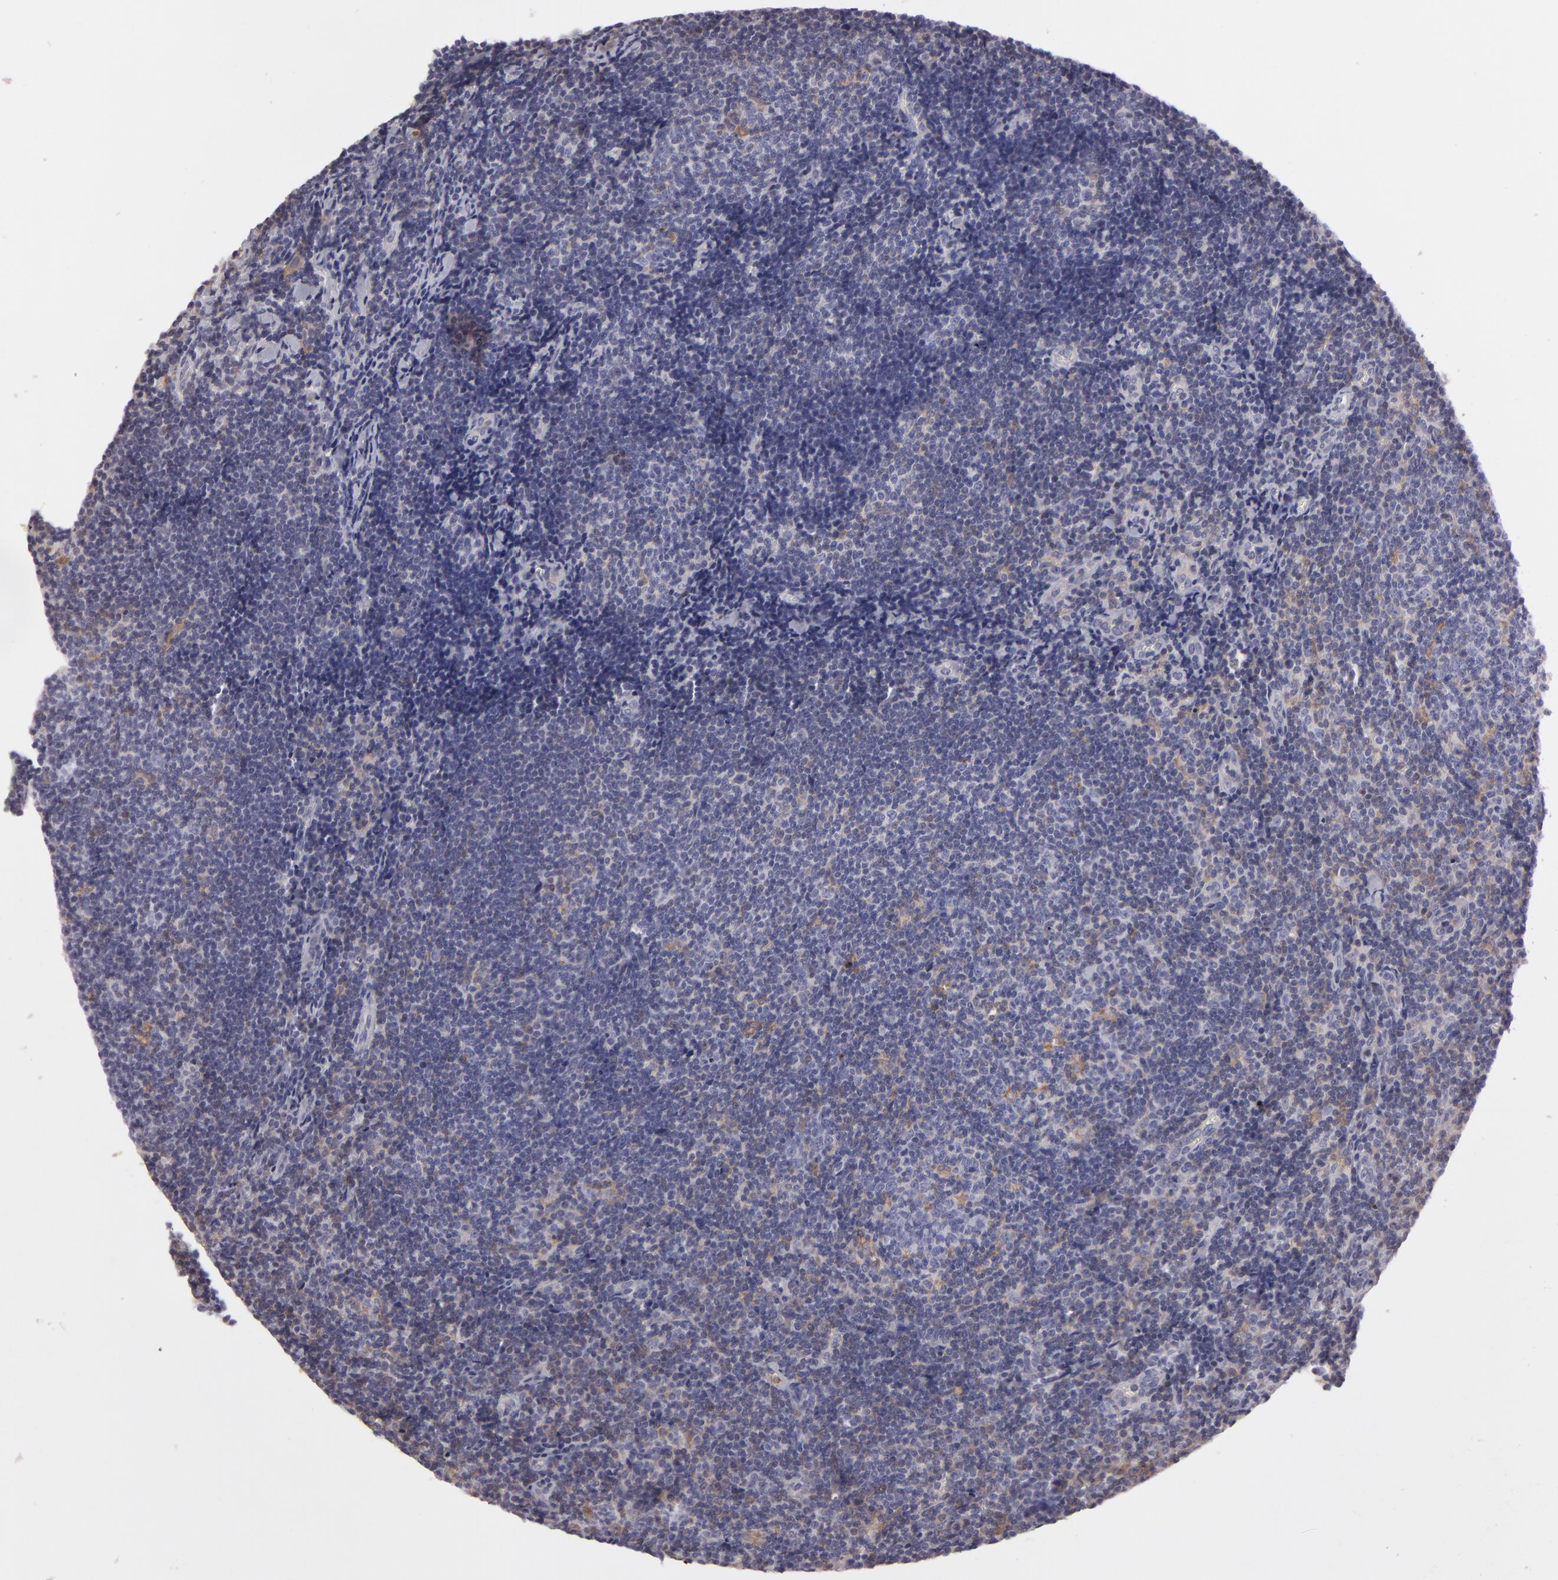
{"staining": {"intensity": "negative", "quantity": "none", "location": "none"}, "tissue": "lymphoma", "cell_type": "Tumor cells", "image_type": "cancer", "snomed": [{"axis": "morphology", "description": "Malignant lymphoma, non-Hodgkin's type, Low grade"}, {"axis": "topography", "description": "Lymph node"}], "caption": "IHC of human low-grade malignant lymphoma, non-Hodgkin's type displays no expression in tumor cells.", "gene": "GNPDA1", "patient": {"sex": "male", "age": 49}}